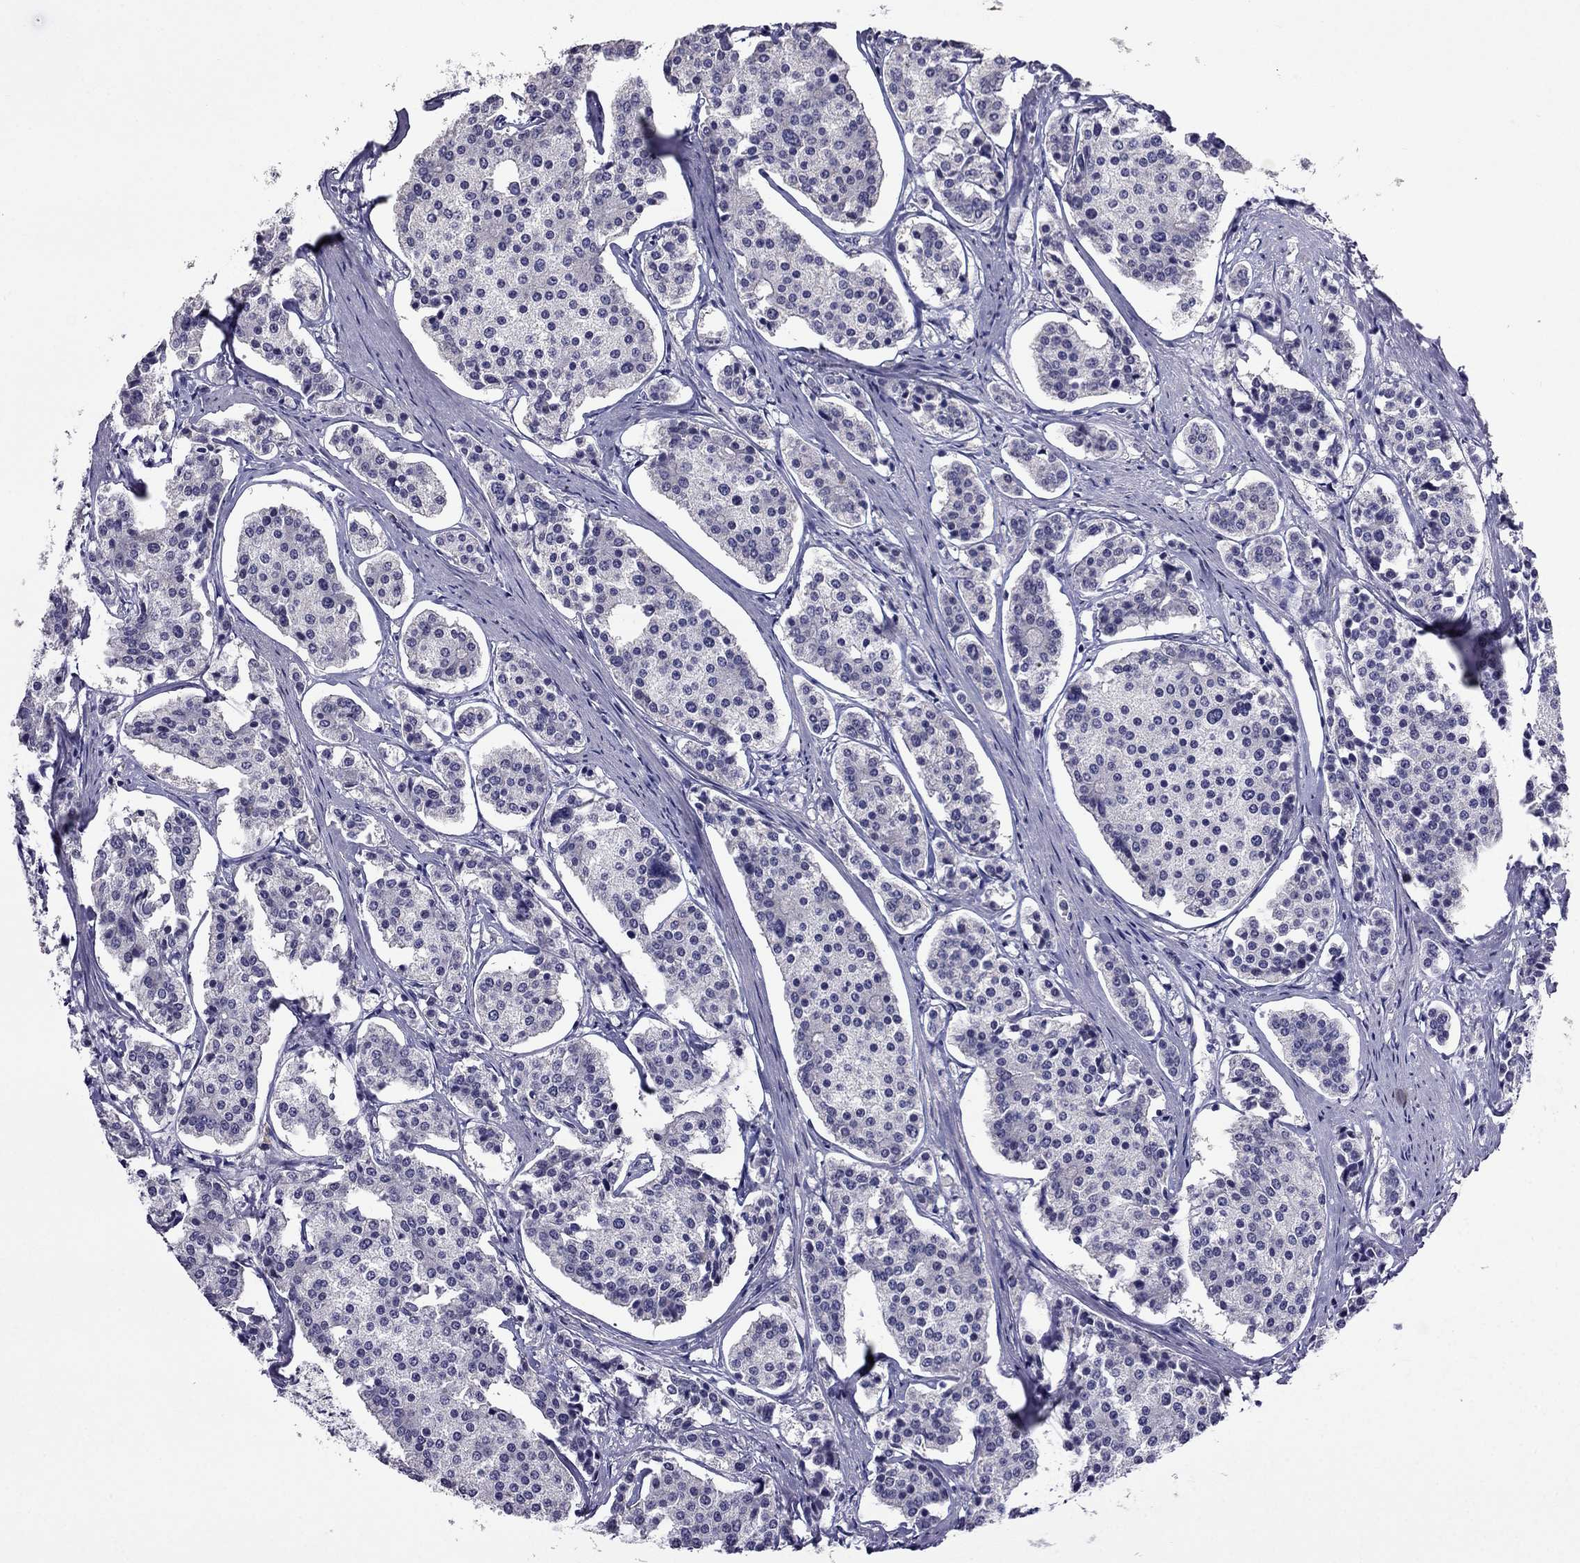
{"staining": {"intensity": "negative", "quantity": "none", "location": "none"}, "tissue": "carcinoid", "cell_type": "Tumor cells", "image_type": "cancer", "snomed": [{"axis": "morphology", "description": "Carcinoid, malignant, NOS"}, {"axis": "topography", "description": "Small intestine"}], "caption": "This is an immunohistochemistry photomicrograph of human carcinoid. There is no expression in tumor cells.", "gene": "AQP9", "patient": {"sex": "female", "age": 65}}